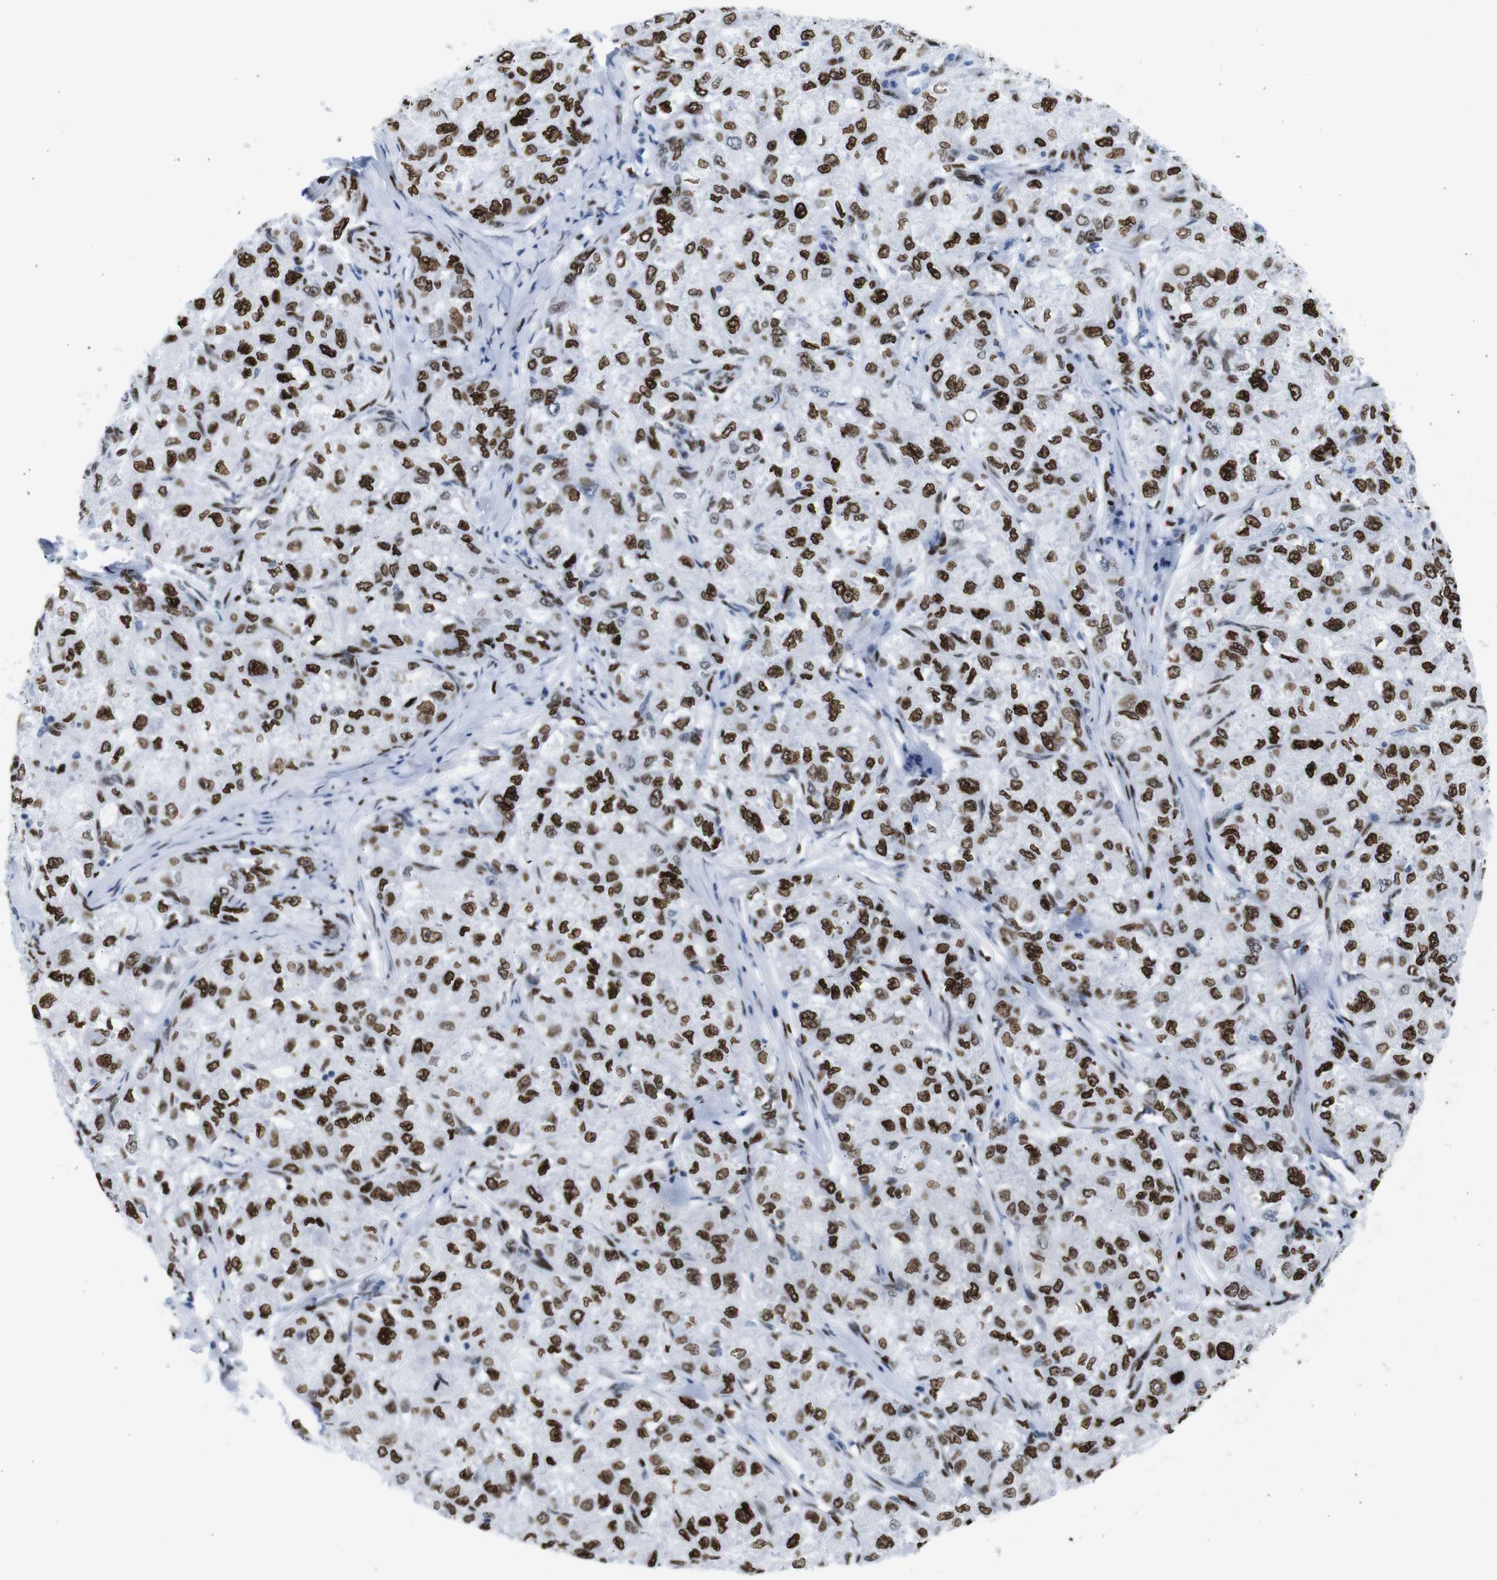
{"staining": {"intensity": "strong", "quantity": ">75%", "location": "nuclear"}, "tissue": "liver cancer", "cell_type": "Tumor cells", "image_type": "cancer", "snomed": [{"axis": "morphology", "description": "Carcinoma, Hepatocellular, NOS"}, {"axis": "topography", "description": "Liver"}], "caption": "Human liver cancer (hepatocellular carcinoma) stained for a protein (brown) reveals strong nuclear positive positivity in about >75% of tumor cells.", "gene": "NPIPB15", "patient": {"sex": "male", "age": 80}}